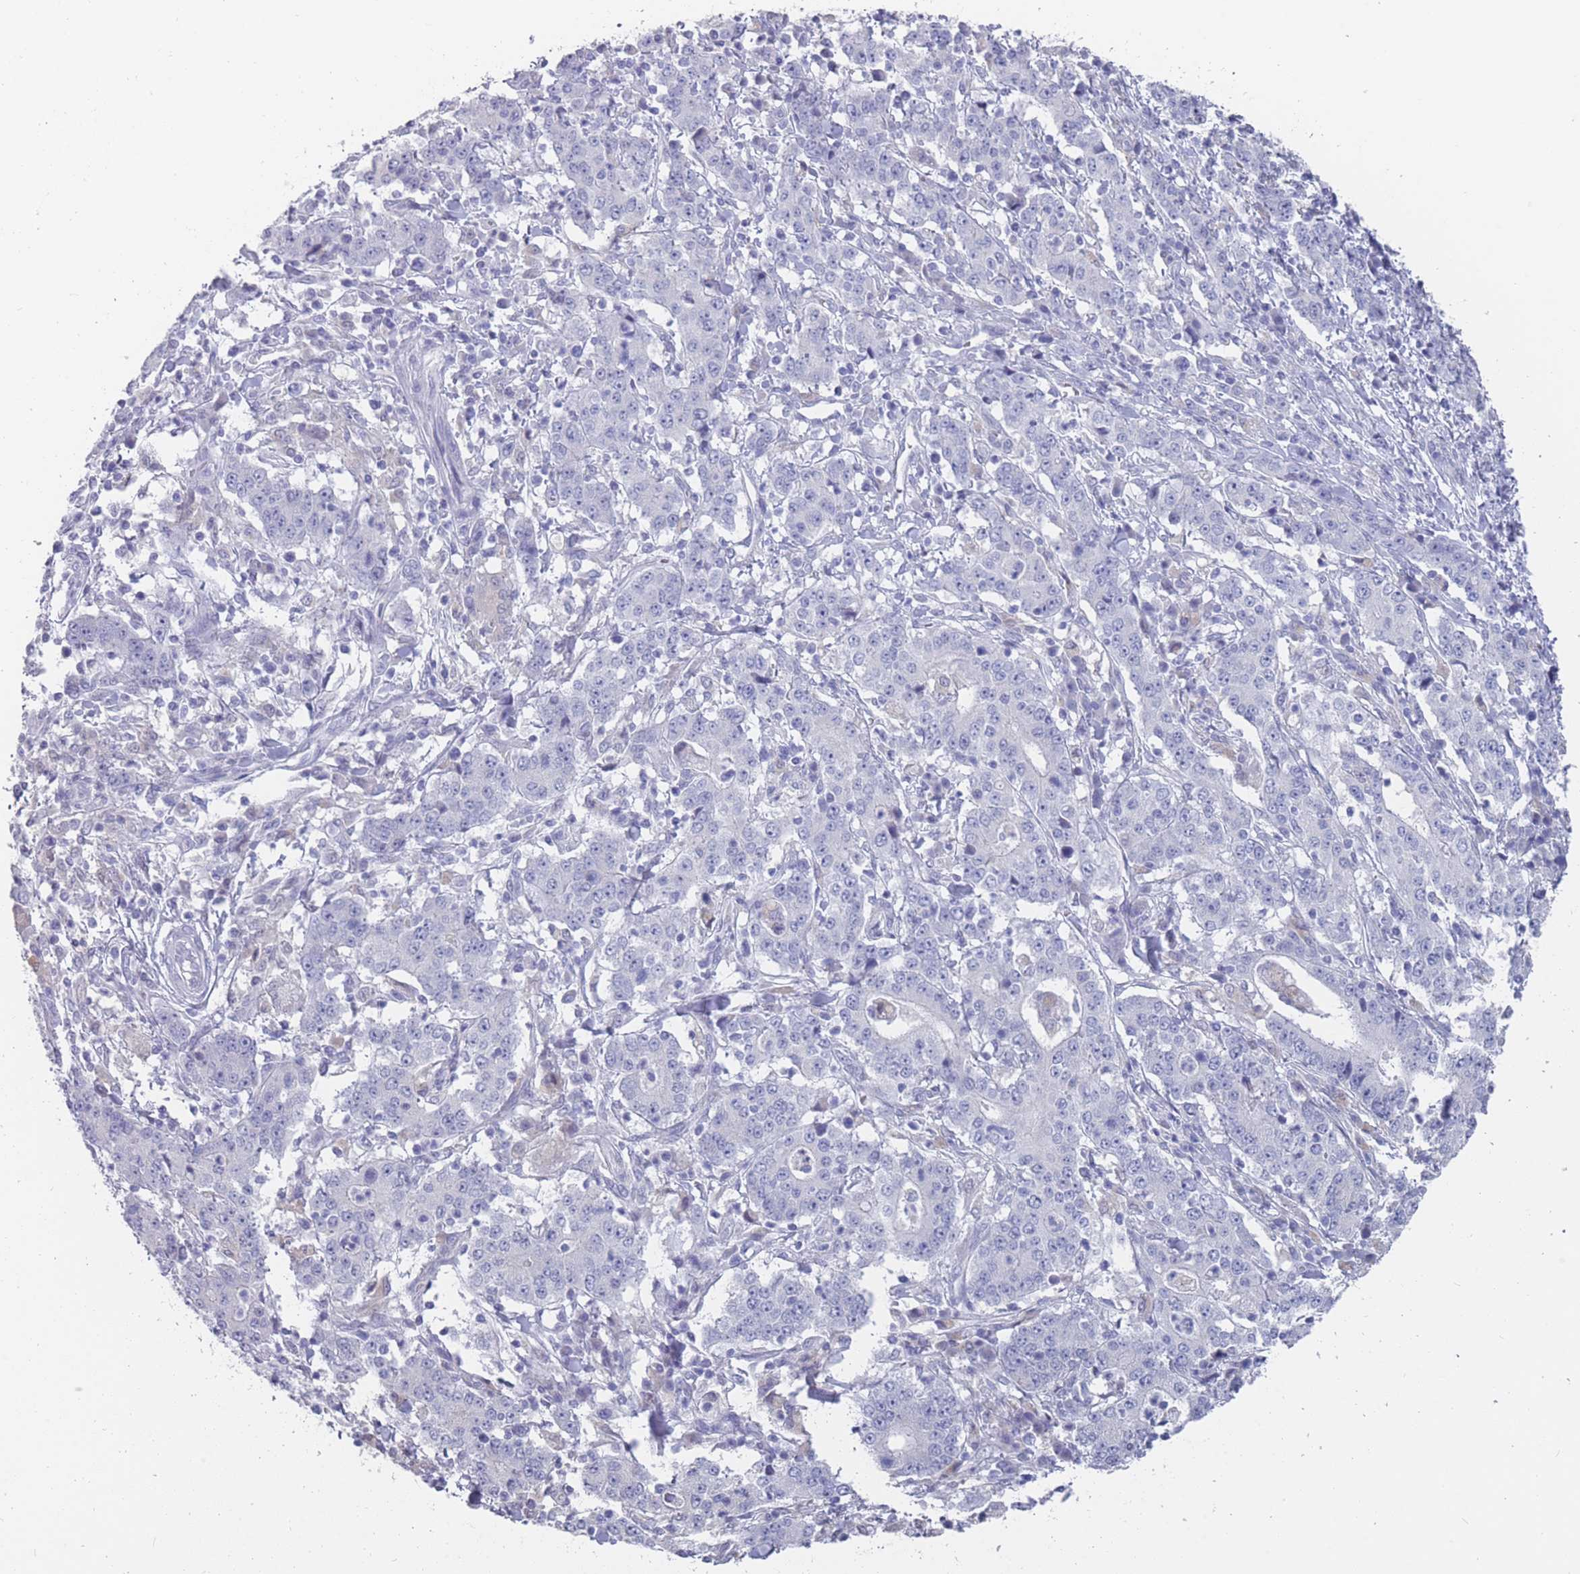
{"staining": {"intensity": "negative", "quantity": "none", "location": "none"}, "tissue": "stomach cancer", "cell_type": "Tumor cells", "image_type": "cancer", "snomed": [{"axis": "morphology", "description": "Normal tissue, NOS"}, {"axis": "morphology", "description": "Adenocarcinoma, NOS"}, {"axis": "topography", "description": "Stomach, upper"}, {"axis": "topography", "description": "Stomach"}], "caption": "An immunohistochemistry (IHC) photomicrograph of stomach cancer is shown. There is no staining in tumor cells of stomach cancer.", "gene": "CYP51A1", "patient": {"sex": "male", "age": 59}}